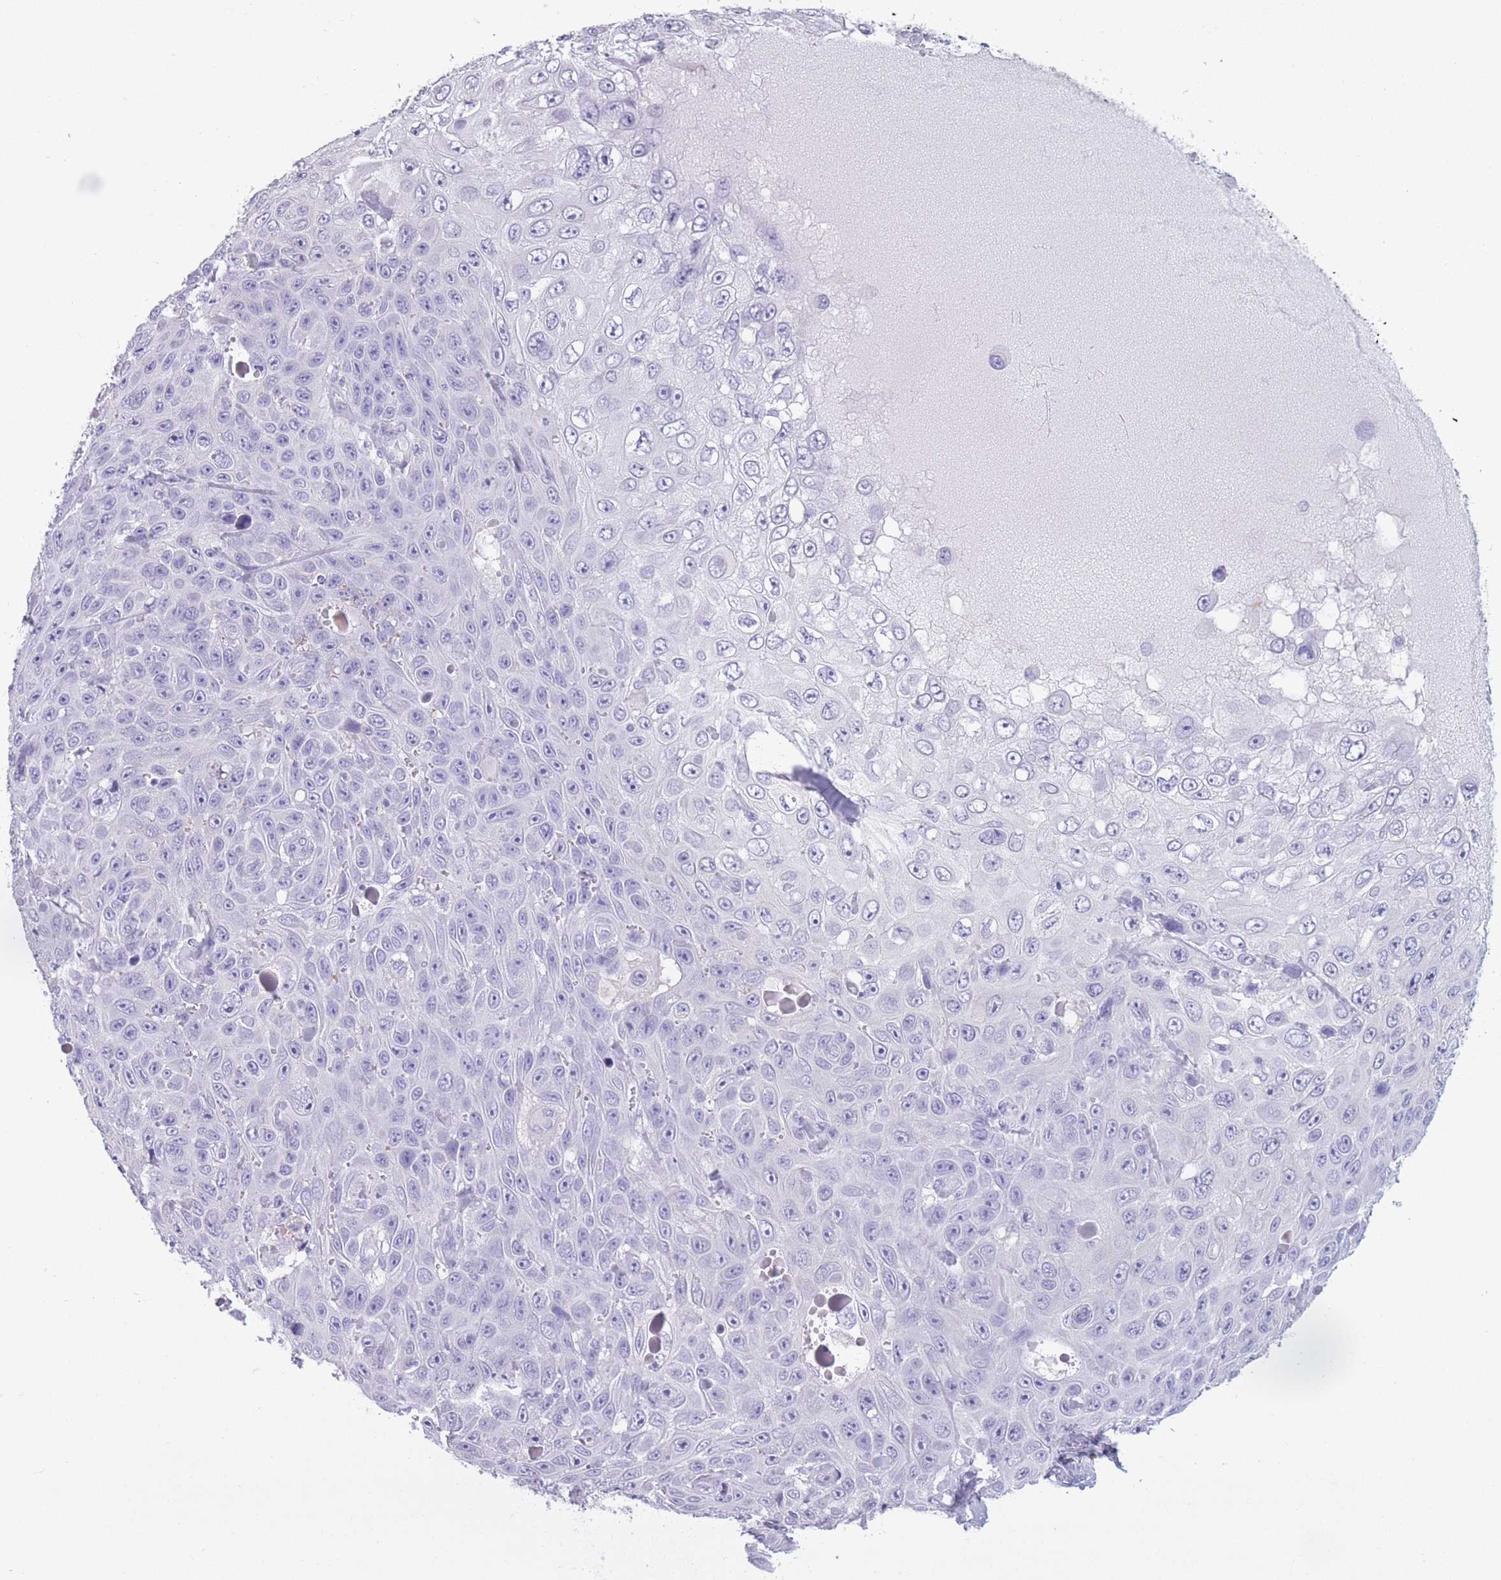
{"staining": {"intensity": "negative", "quantity": "none", "location": "none"}, "tissue": "skin cancer", "cell_type": "Tumor cells", "image_type": "cancer", "snomed": [{"axis": "morphology", "description": "Squamous cell carcinoma, NOS"}, {"axis": "topography", "description": "Skin"}], "caption": "Image shows no protein expression in tumor cells of skin squamous cell carcinoma tissue. (Stains: DAB immunohistochemistry (IHC) with hematoxylin counter stain, Microscopy: brightfield microscopy at high magnification).", "gene": "OR7C1", "patient": {"sex": "male", "age": 82}}